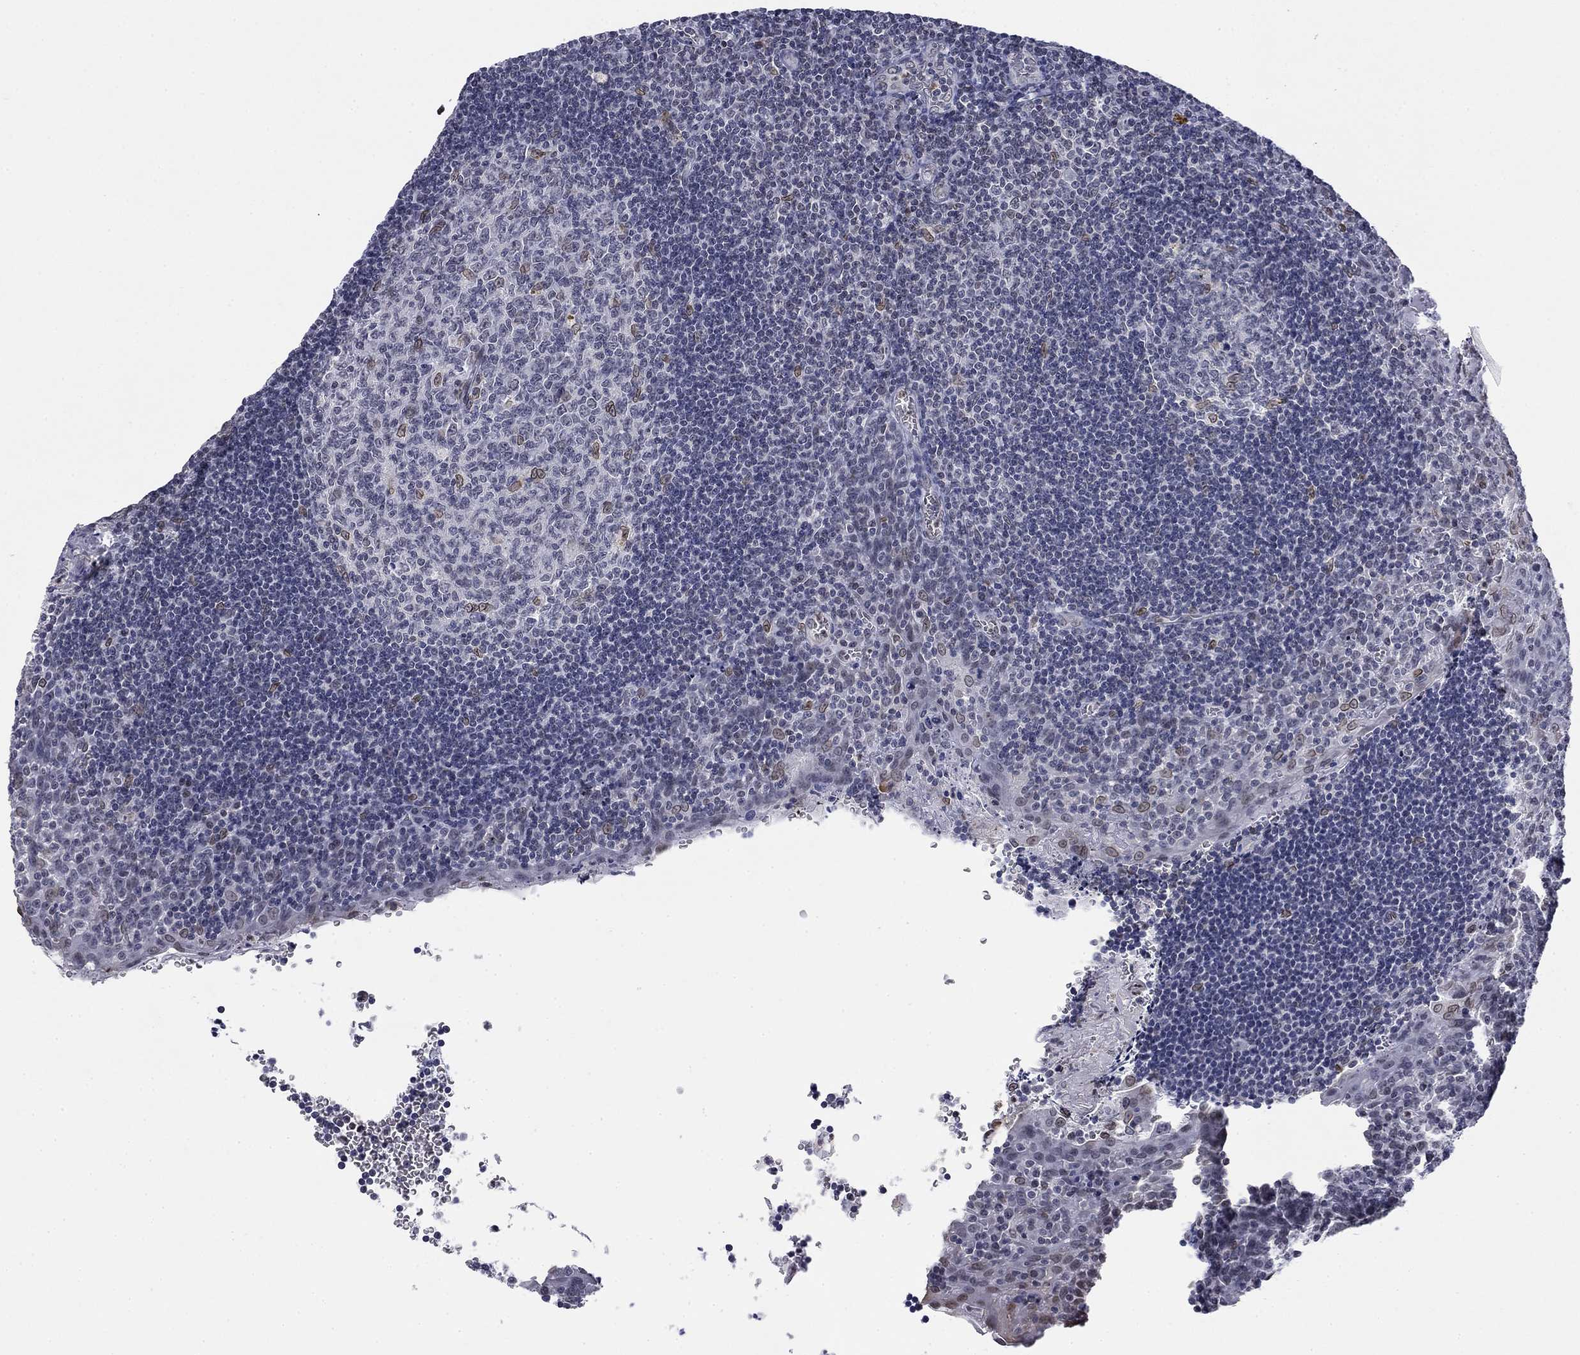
{"staining": {"intensity": "weak", "quantity": "<25%", "location": "cytoplasmic/membranous,nuclear"}, "tissue": "tonsil", "cell_type": "Germinal center cells", "image_type": "normal", "snomed": [{"axis": "morphology", "description": "Normal tissue, NOS"}, {"axis": "morphology", "description": "Inflammation, NOS"}, {"axis": "topography", "description": "Tonsil"}], "caption": "The photomicrograph exhibits no significant staining in germinal center cells of tonsil.", "gene": "TOR1AIP1", "patient": {"sex": "female", "age": 31}}